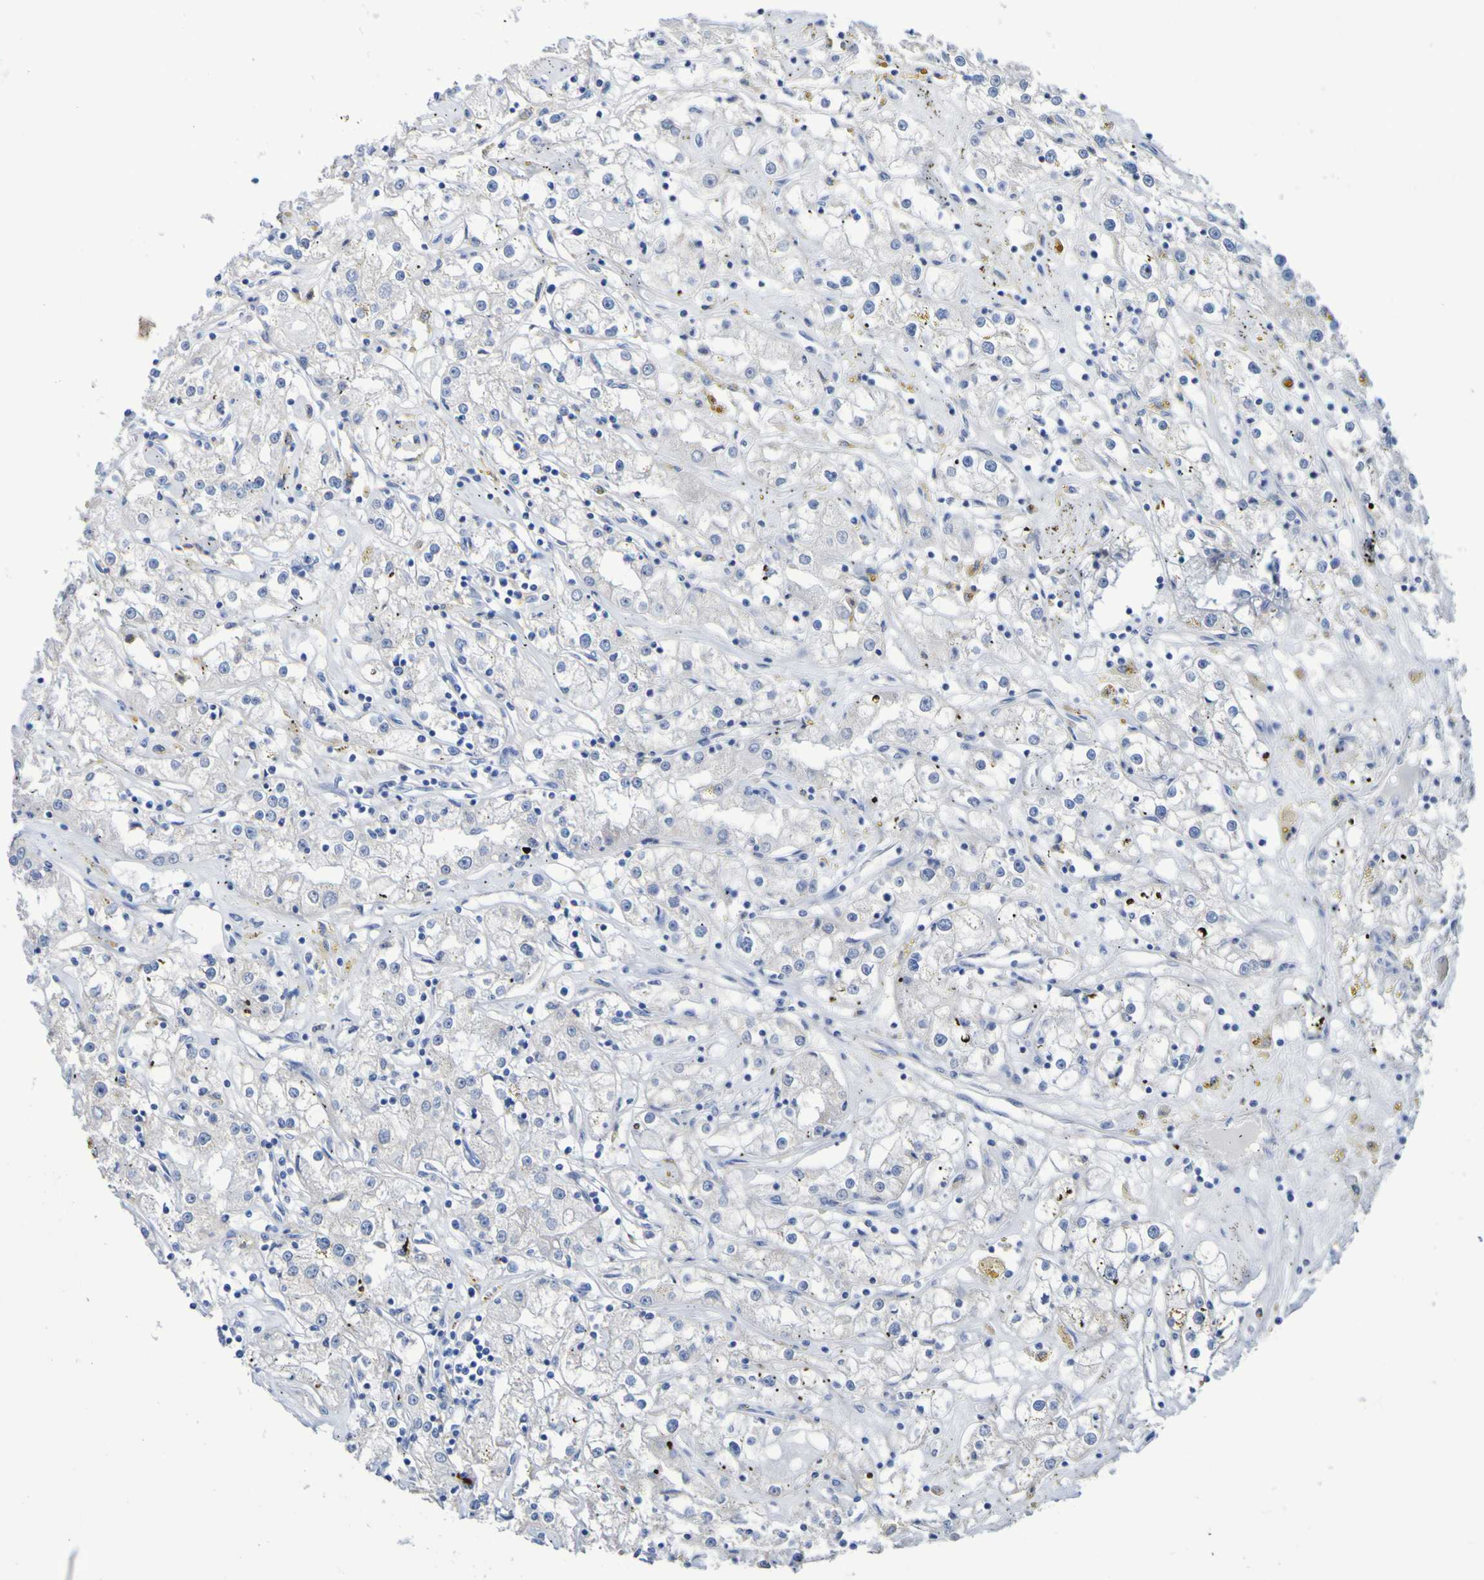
{"staining": {"intensity": "negative", "quantity": "none", "location": "none"}, "tissue": "renal cancer", "cell_type": "Tumor cells", "image_type": "cancer", "snomed": [{"axis": "morphology", "description": "Adenocarcinoma, NOS"}, {"axis": "topography", "description": "Kidney"}], "caption": "High power microscopy micrograph of an immunohistochemistry micrograph of renal cancer (adenocarcinoma), revealing no significant expression in tumor cells.", "gene": "SGCB", "patient": {"sex": "male", "age": 56}}